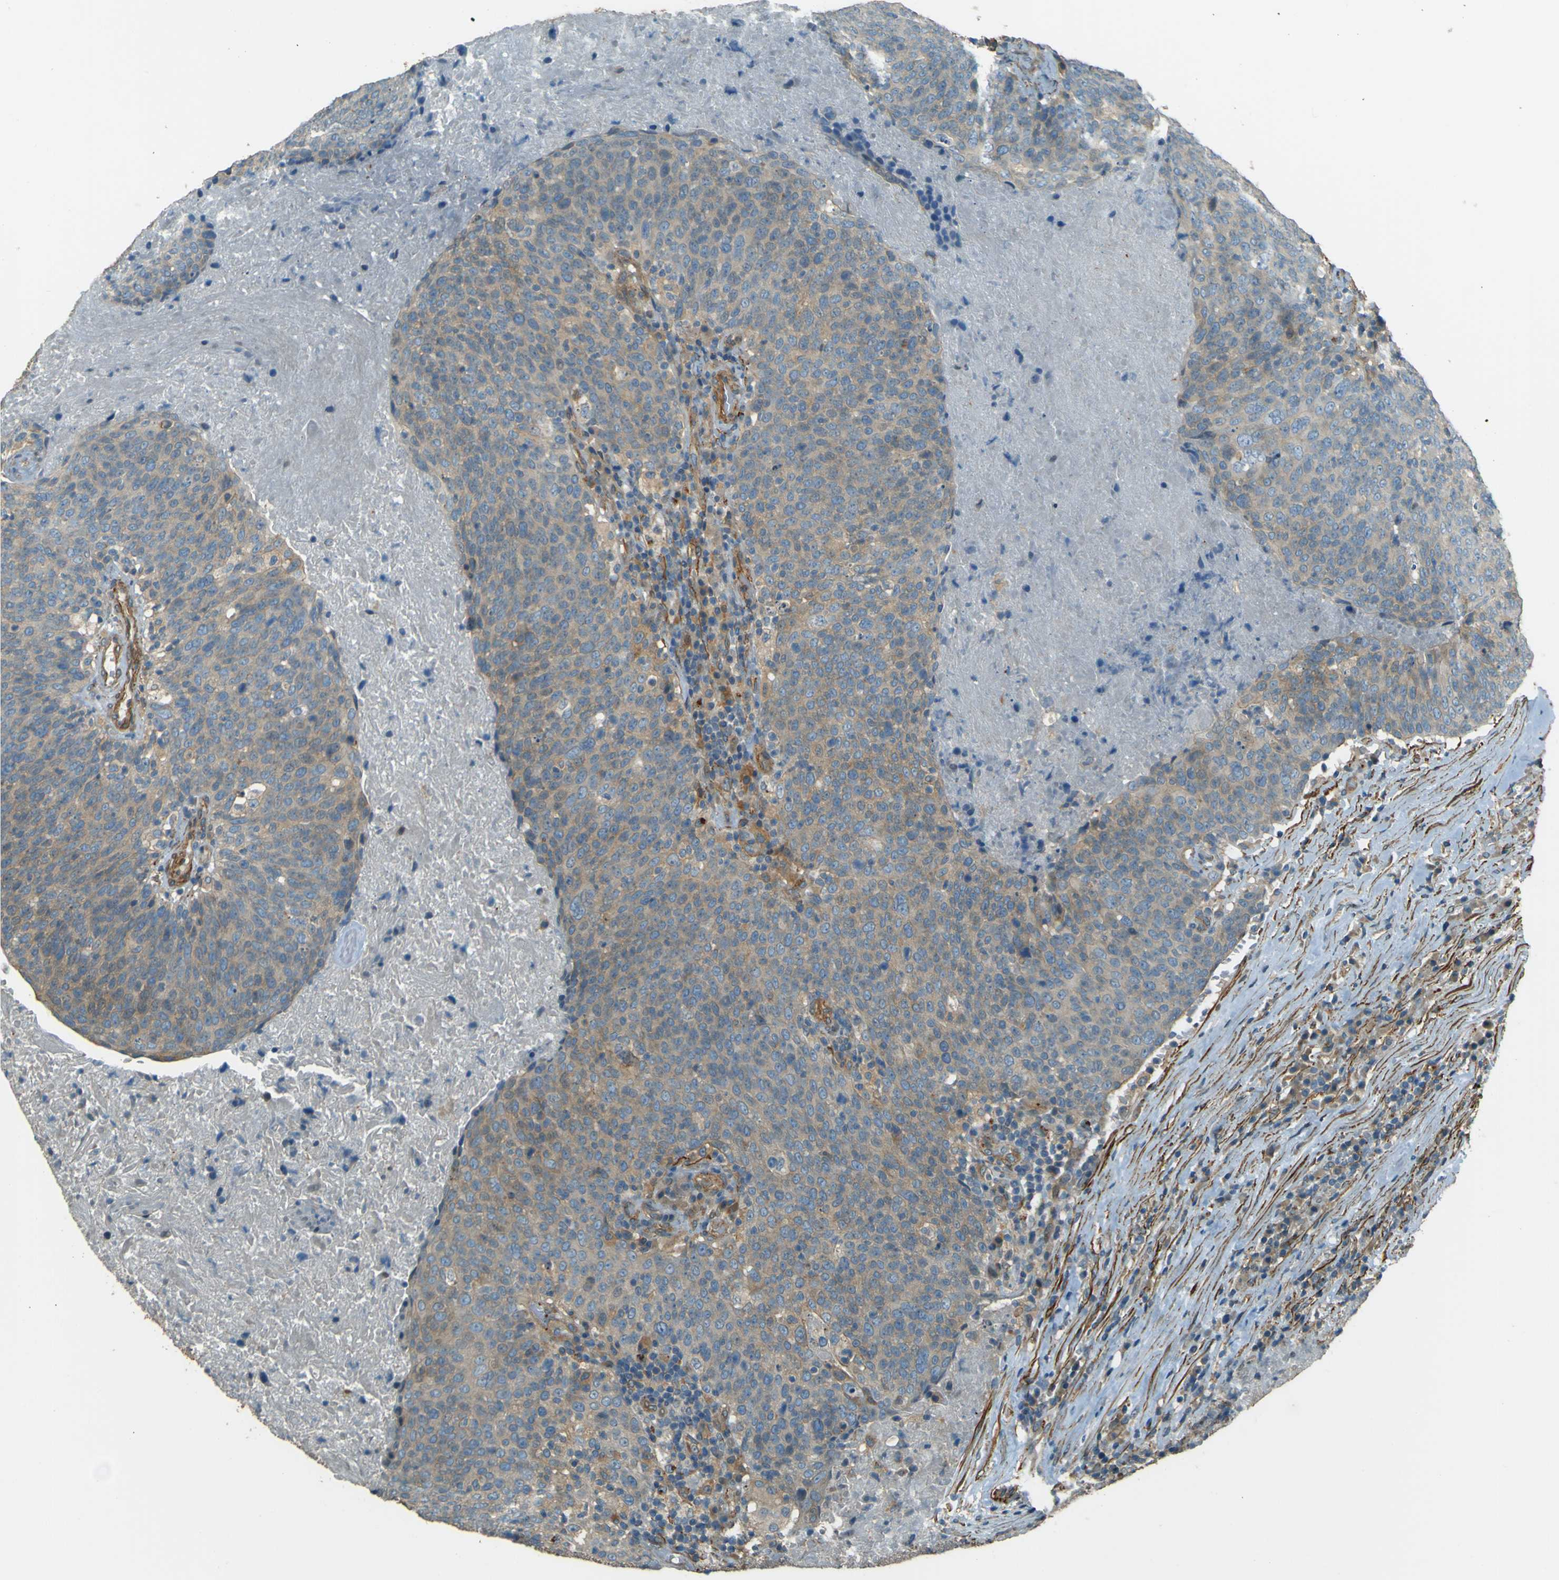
{"staining": {"intensity": "weak", "quantity": "25%-75%", "location": "cytoplasmic/membranous"}, "tissue": "head and neck cancer", "cell_type": "Tumor cells", "image_type": "cancer", "snomed": [{"axis": "morphology", "description": "Squamous cell carcinoma, NOS"}, {"axis": "morphology", "description": "Squamous cell carcinoma, metastatic, NOS"}, {"axis": "topography", "description": "Lymph node"}, {"axis": "topography", "description": "Head-Neck"}], "caption": "Head and neck cancer stained with DAB immunohistochemistry (IHC) exhibits low levels of weak cytoplasmic/membranous expression in about 25%-75% of tumor cells.", "gene": "NEXN", "patient": {"sex": "male", "age": 62}}